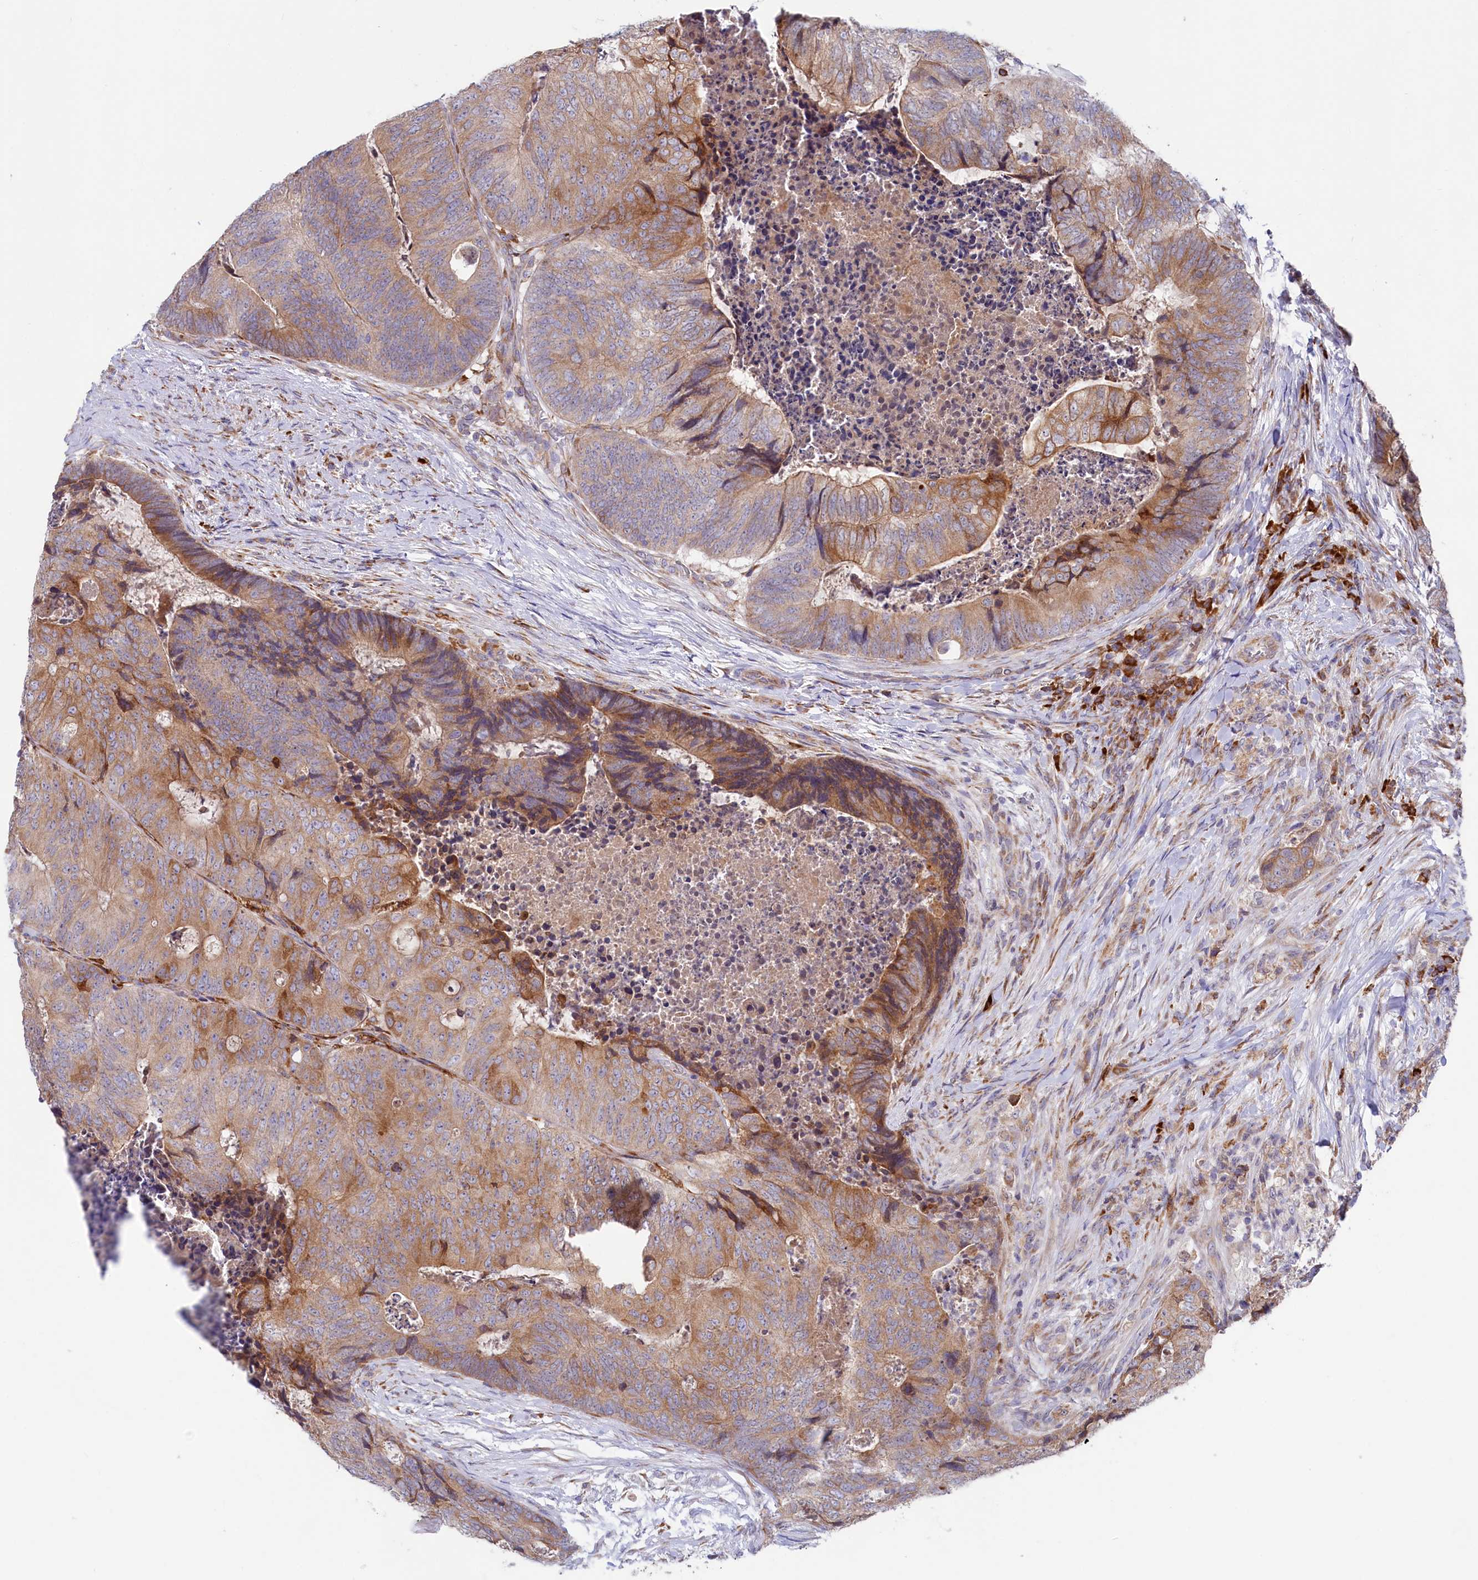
{"staining": {"intensity": "moderate", "quantity": ">75%", "location": "cytoplasmic/membranous"}, "tissue": "colorectal cancer", "cell_type": "Tumor cells", "image_type": "cancer", "snomed": [{"axis": "morphology", "description": "Adenocarcinoma, NOS"}, {"axis": "topography", "description": "Colon"}], "caption": "Adenocarcinoma (colorectal) was stained to show a protein in brown. There is medium levels of moderate cytoplasmic/membranous staining in approximately >75% of tumor cells. (DAB IHC, brown staining for protein, blue staining for nuclei).", "gene": "CHID1", "patient": {"sex": "female", "age": 67}}